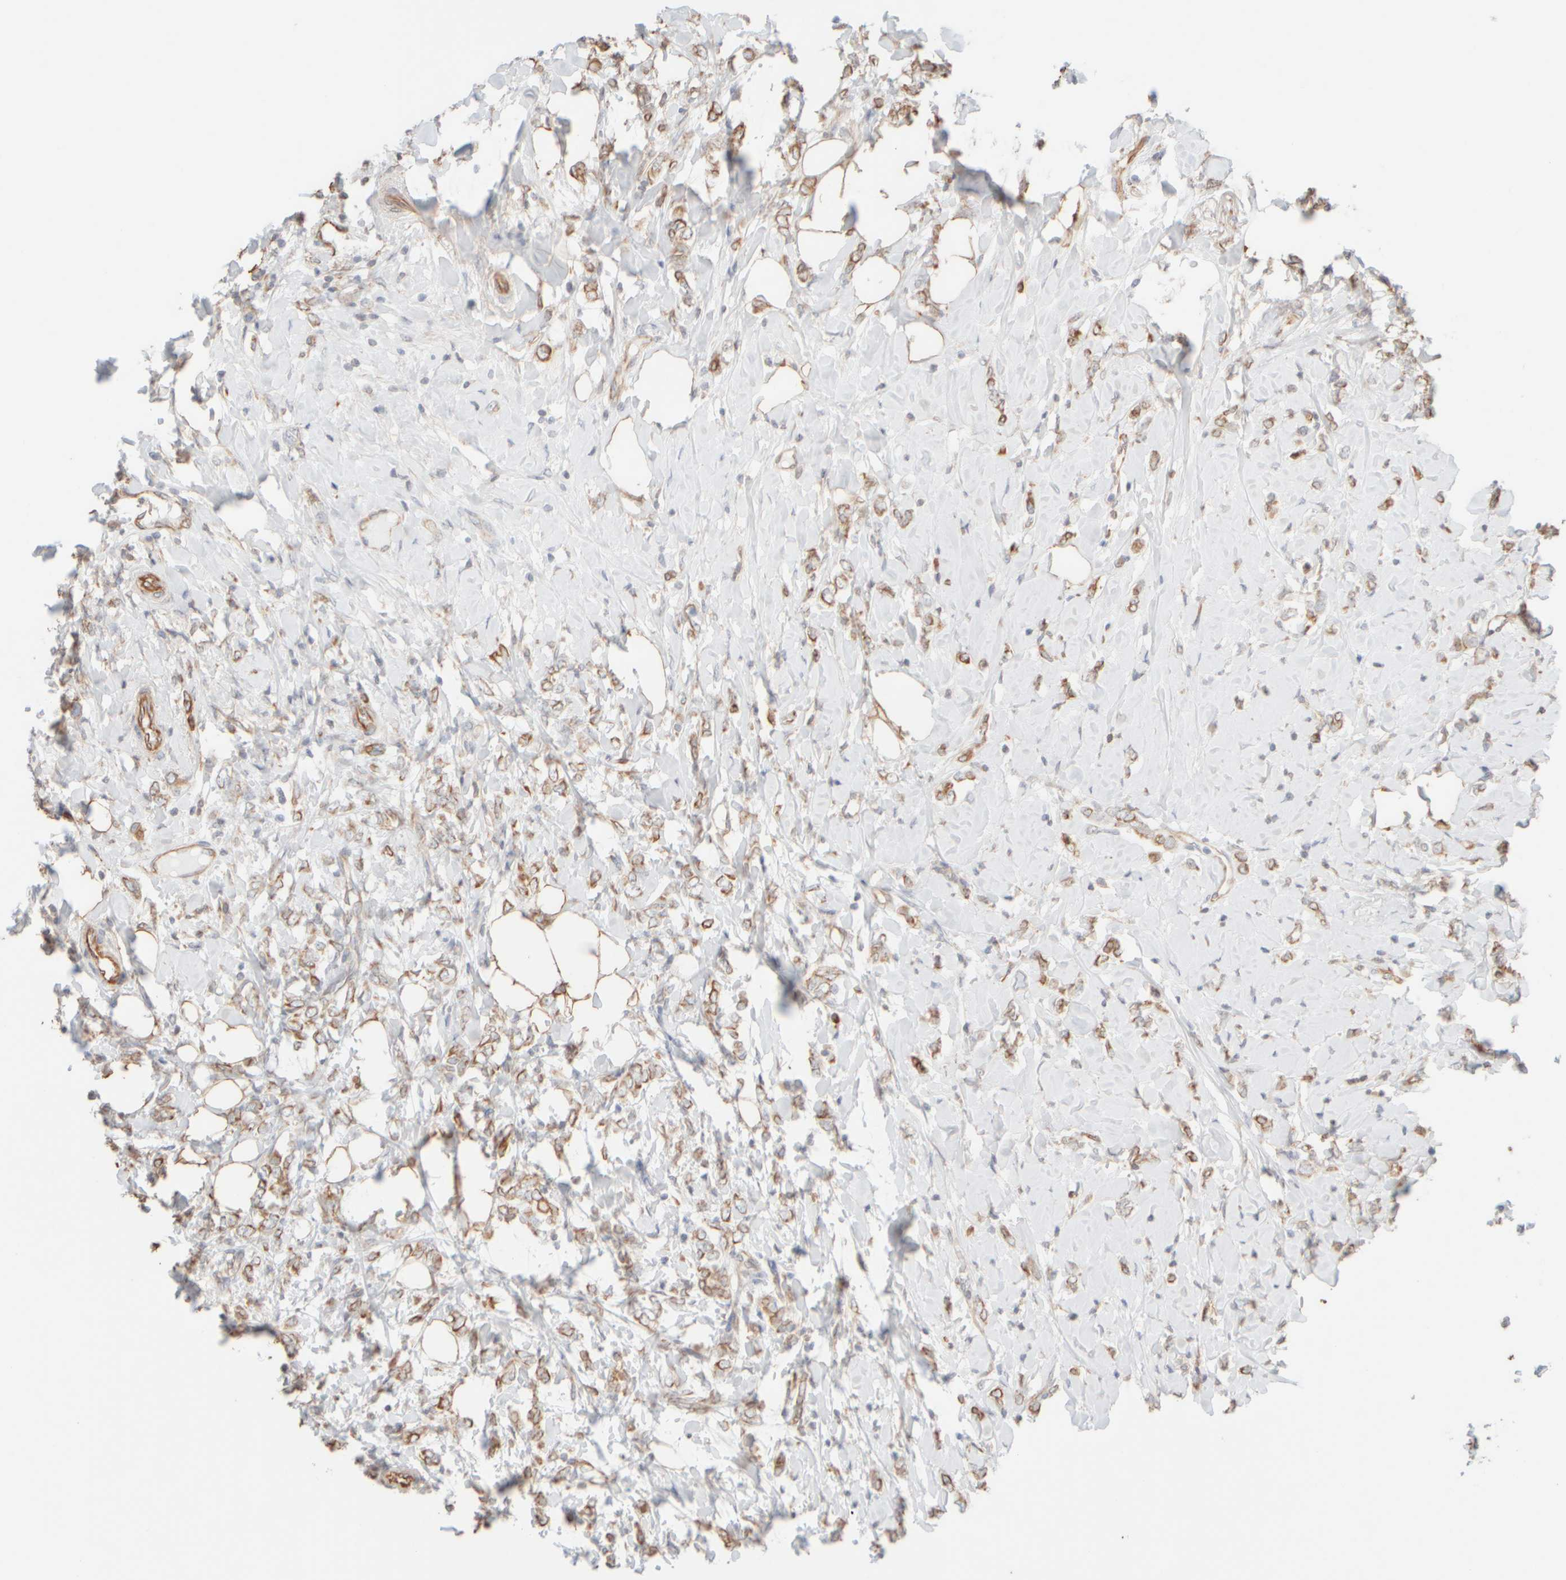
{"staining": {"intensity": "moderate", "quantity": ">75%", "location": "cytoplasmic/membranous"}, "tissue": "breast cancer", "cell_type": "Tumor cells", "image_type": "cancer", "snomed": [{"axis": "morphology", "description": "Normal tissue, NOS"}, {"axis": "morphology", "description": "Lobular carcinoma"}, {"axis": "topography", "description": "Breast"}], "caption": "This is an image of immunohistochemistry staining of breast cancer (lobular carcinoma), which shows moderate staining in the cytoplasmic/membranous of tumor cells.", "gene": "KRT15", "patient": {"sex": "female", "age": 47}}